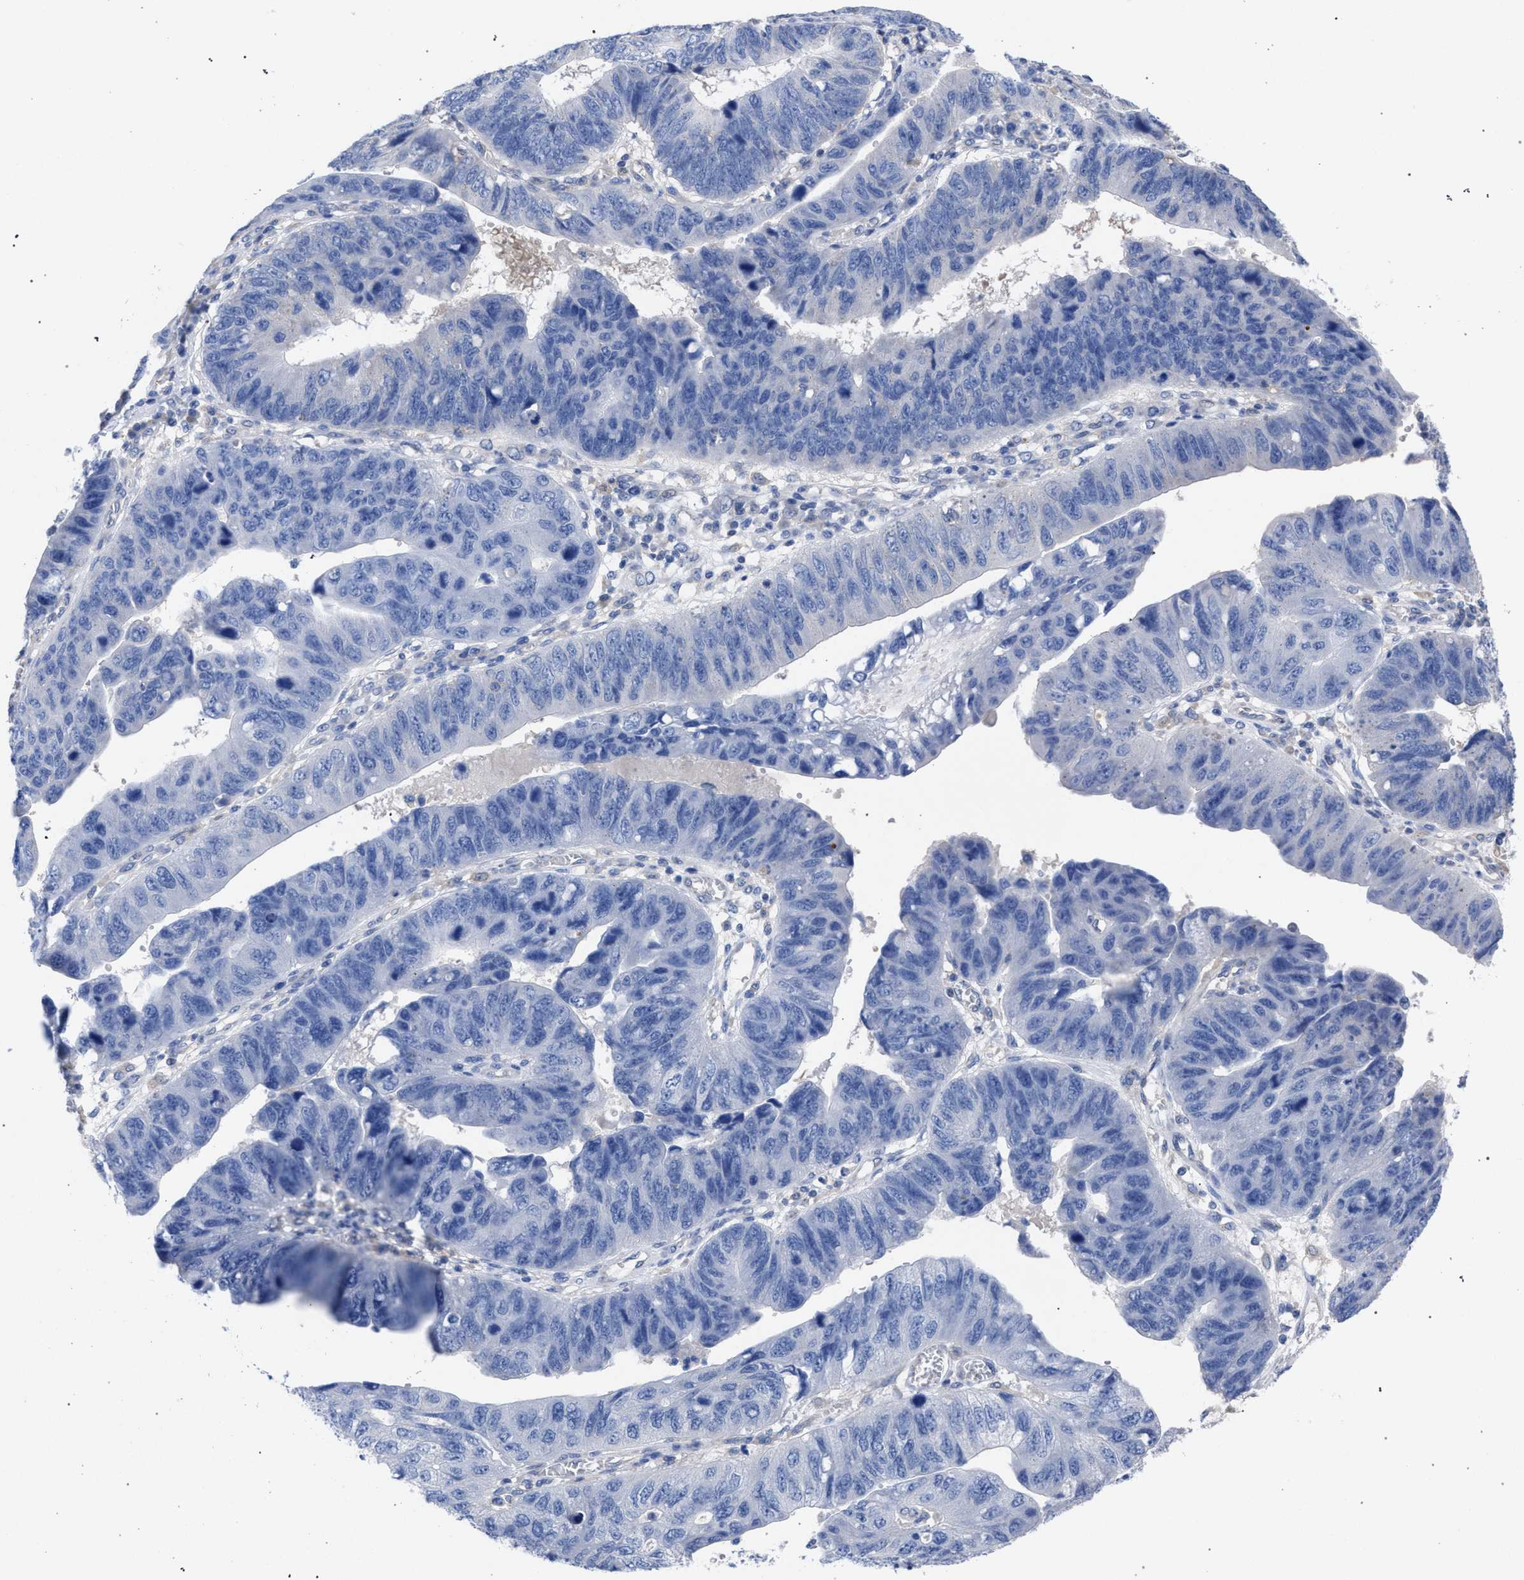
{"staining": {"intensity": "negative", "quantity": "none", "location": "none"}, "tissue": "stomach cancer", "cell_type": "Tumor cells", "image_type": "cancer", "snomed": [{"axis": "morphology", "description": "Adenocarcinoma, NOS"}, {"axis": "topography", "description": "Stomach"}], "caption": "A micrograph of adenocarcinoma (stomach) stained for a protein shows no brown staining in tumor cells.", "gene": "GMPR", "patient": {"sex": "male", "age": 59}}